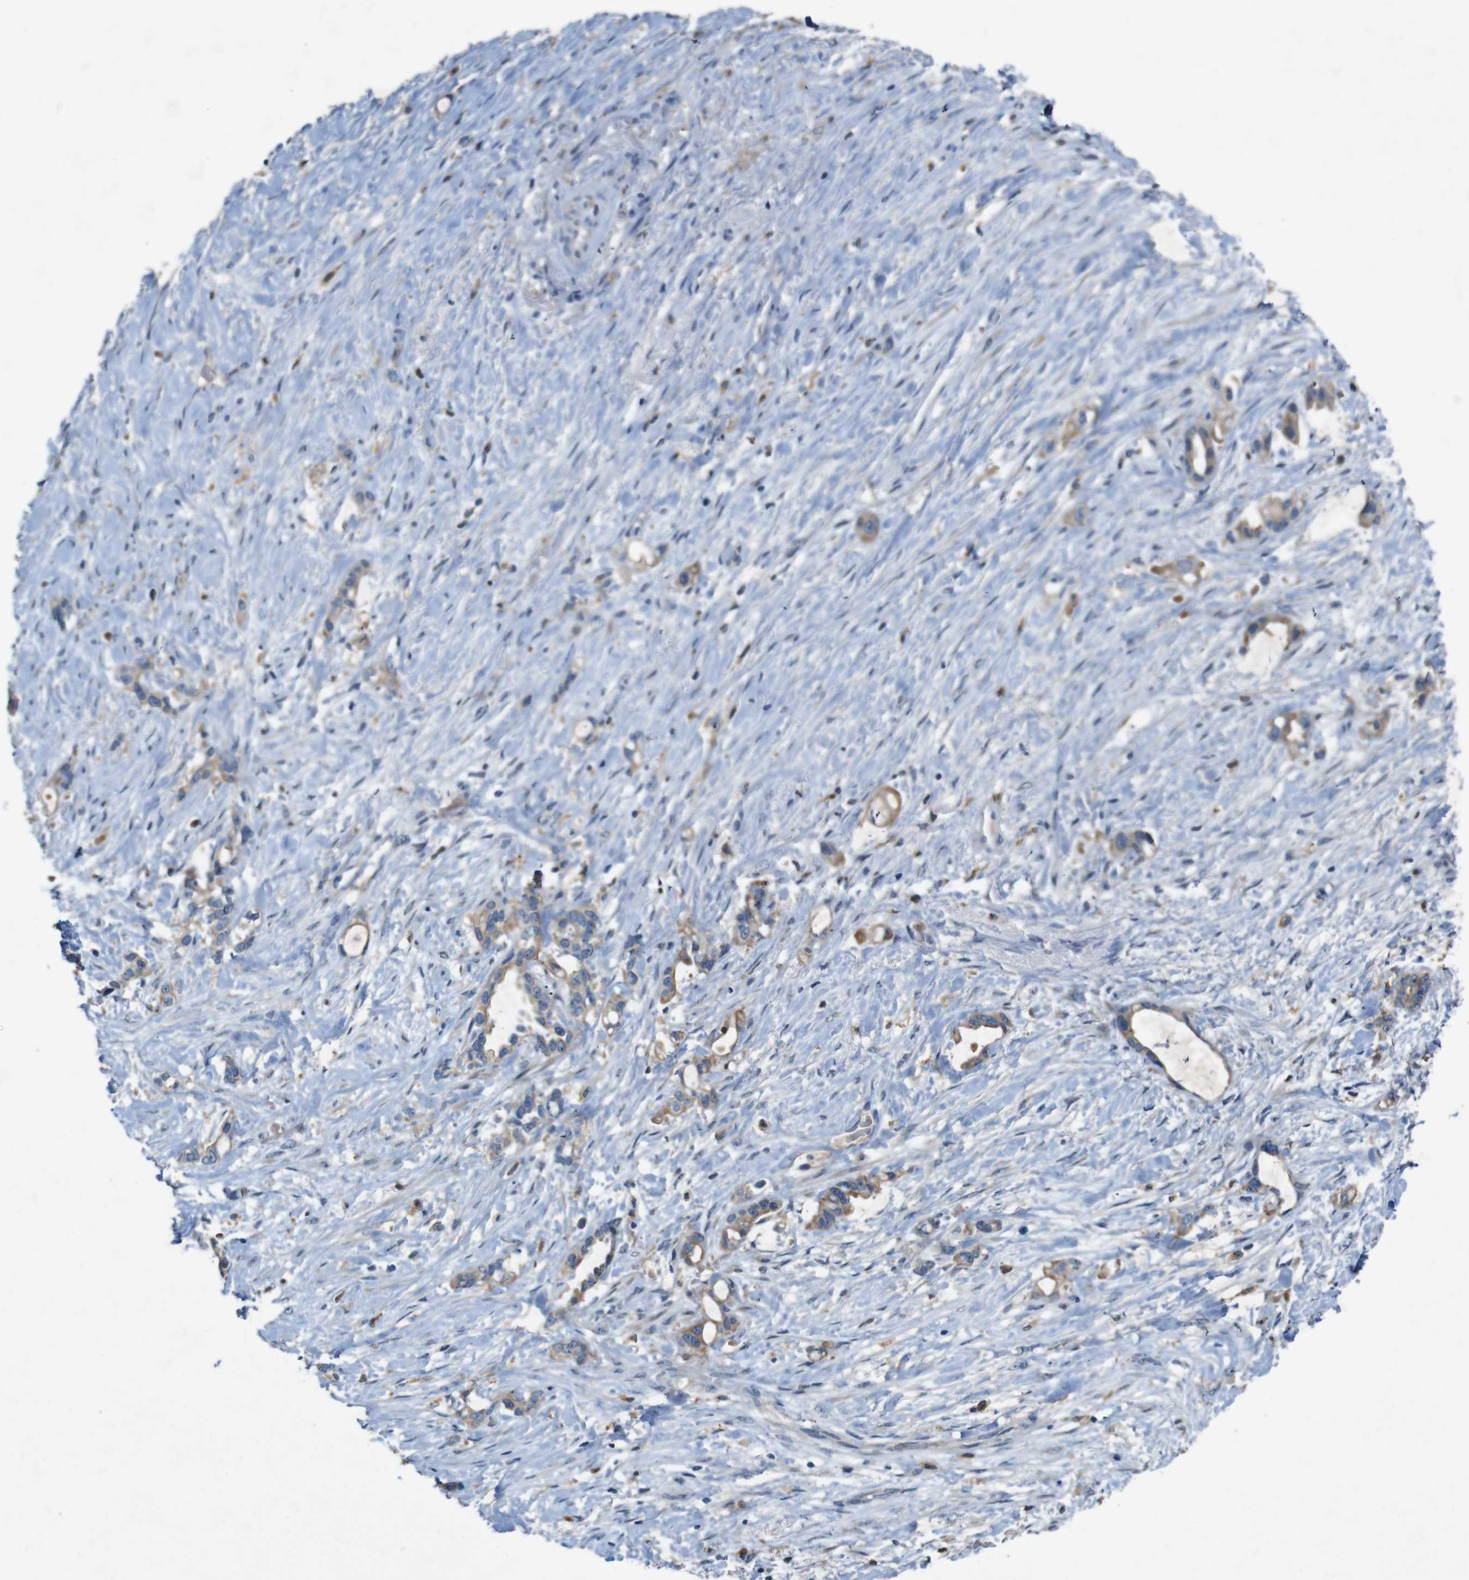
{"staining": {"intensity": "weak", "quantity": ">75%", "location": "cytoplasmic/membranous"}, "tissue": "liver cancer", "cell_type": "Tumor cells", "image_type": "cancer", "snomed": [{"axis": "morphology", "description": "Cholangiocarcinoma"}, {"axis": "topography", "description": "Liver"}], "caption": "Liver cancer (cholangiocarcinoma) tissue shows weak cytoplasmic/membranous expression in approximately >75% of tumor cells", "gene": "MOGAT3", "patient": {"sex": "female", "age": 65}}